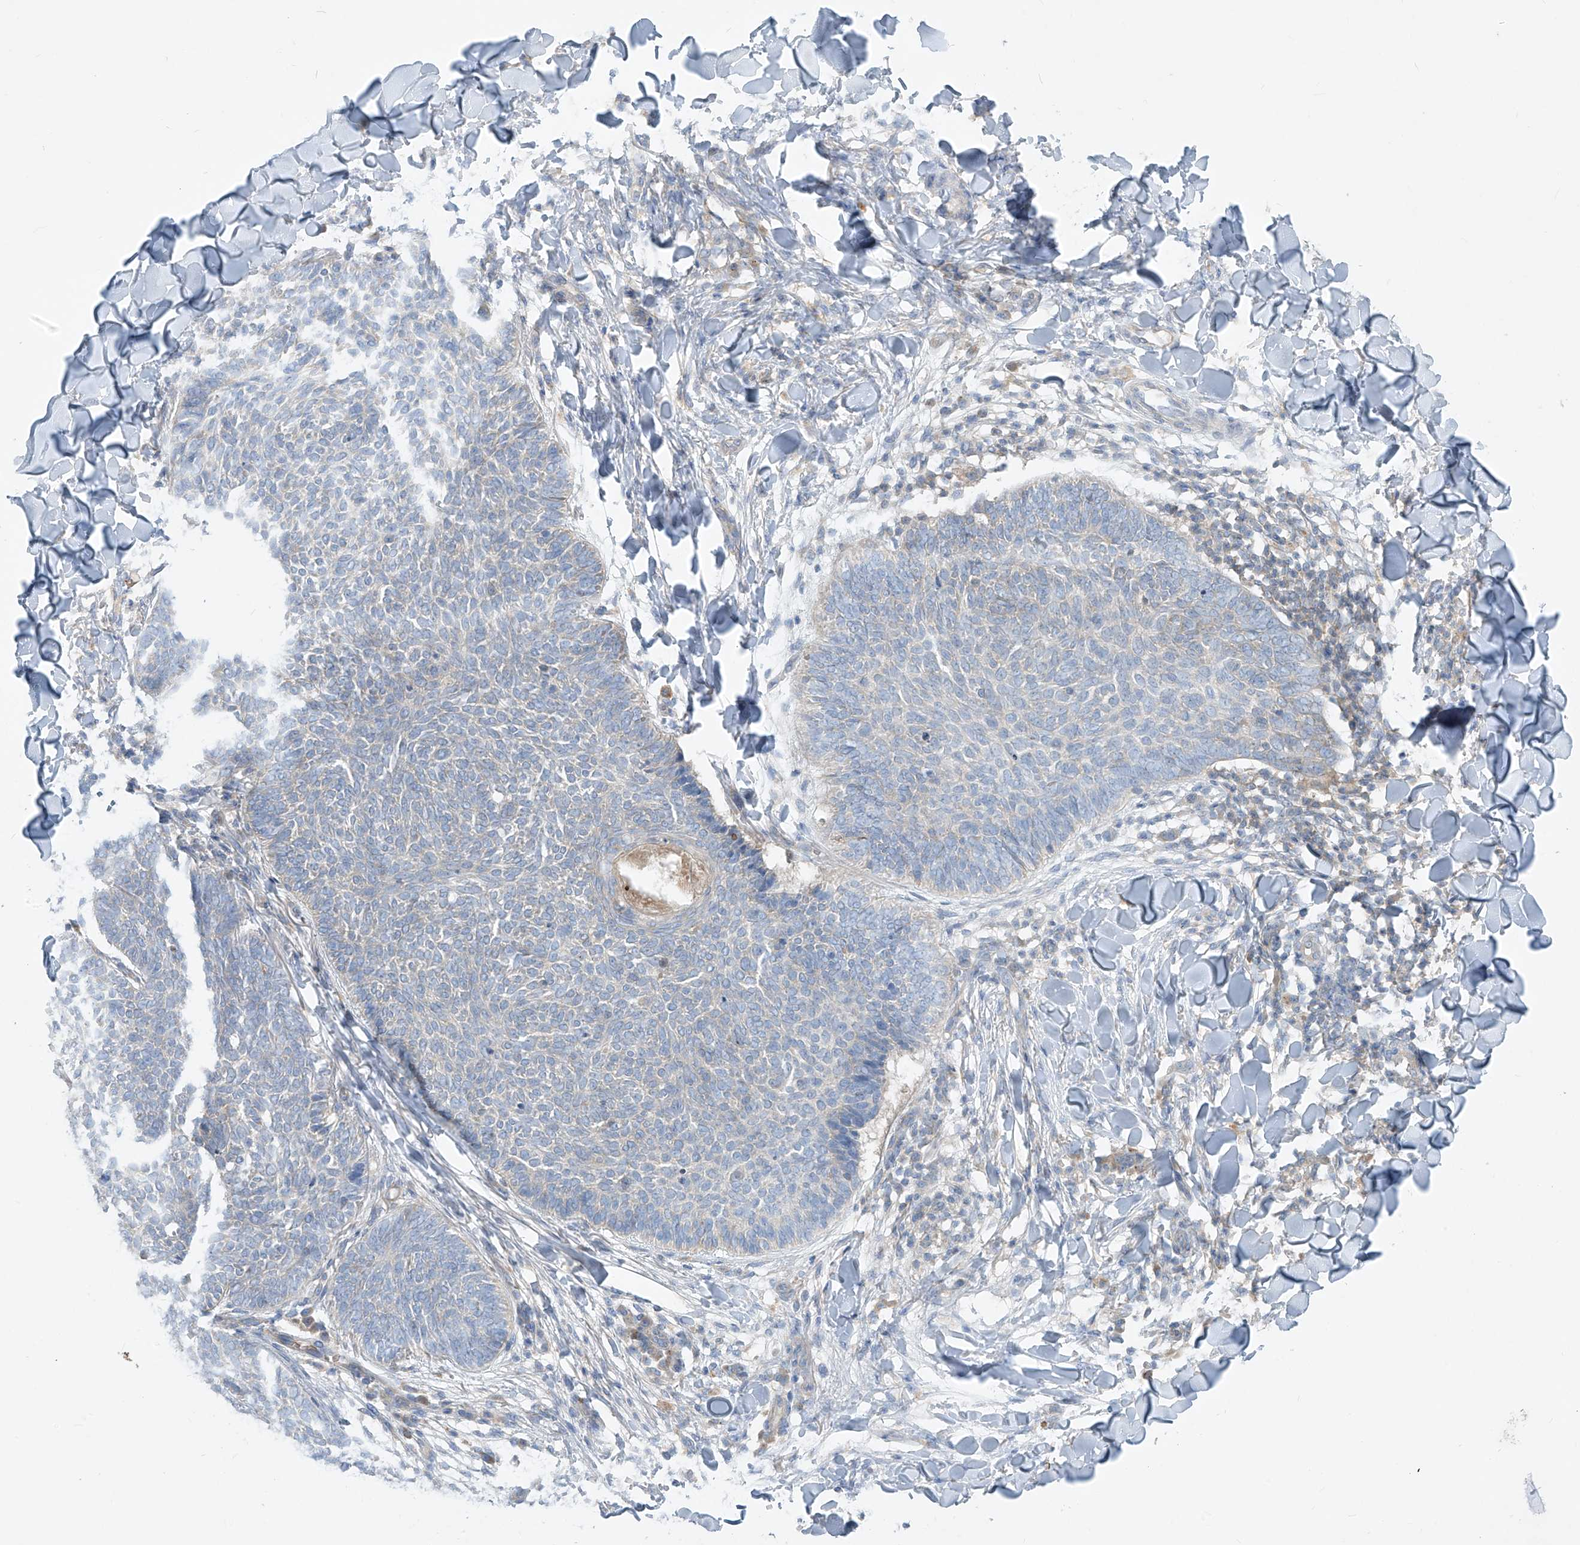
{"staining": {"intensity": "negative", "quantity": "none", "location": "none"}, "tissue": "skin cancer", "cell_type": "Tumor cells", "image_type": "cancer", "snomed": [{"axis": "morphology", "description": "Normal tissue, NOS"}, {"axis": "morphology", "description": "Basal cell carcinoma"}, {"axis": "topography", "description": "Skin"}], "caption": "Skin cancer was stained to show a protein in brown. There is no significant staining in tumor cells.", "gene": "DGKQ", "patient": {"sex": "male", "age": 50}}